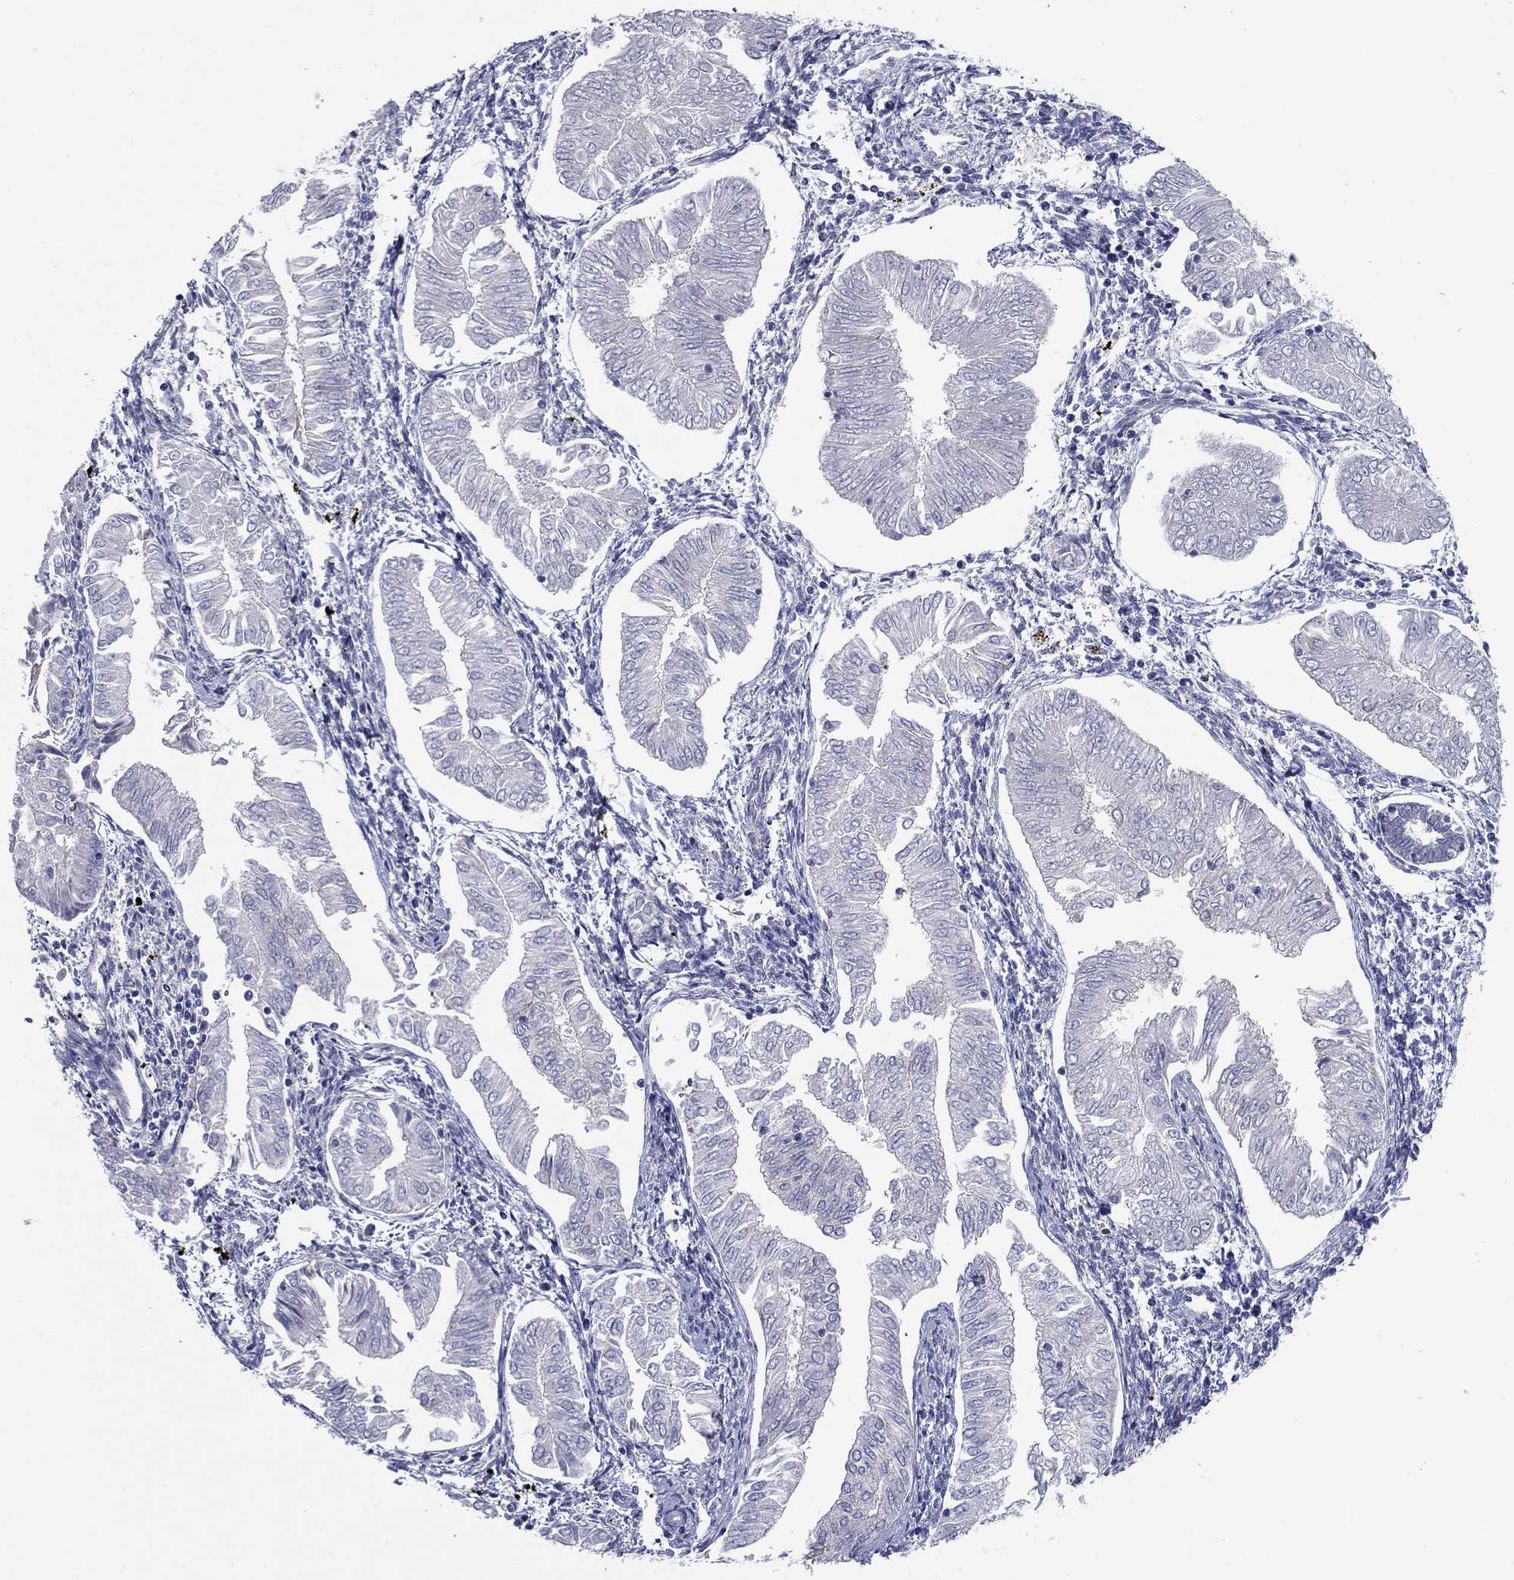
{"staining": {"intensity": "negative", "quantity": "none", "location": "none"}, "tissue": "endometrial cancer", "cell_type": "Tumor cells", "image_type": "cancer", "snomed": [{"axis": "morphology", "description": "Adenocarcinoma, NOS"}, {"axis": "topography", "description": "Endometrium"}], "caption": "Histopathology image shows no protein staining in tumor cells of endometrial cancer (adenocarcinoma) tissue. (Immunohistochemistry, brightfield microscopy, high magnification).", "gene": "GRK7", "patient": {"sex": "female", "age": 53}}